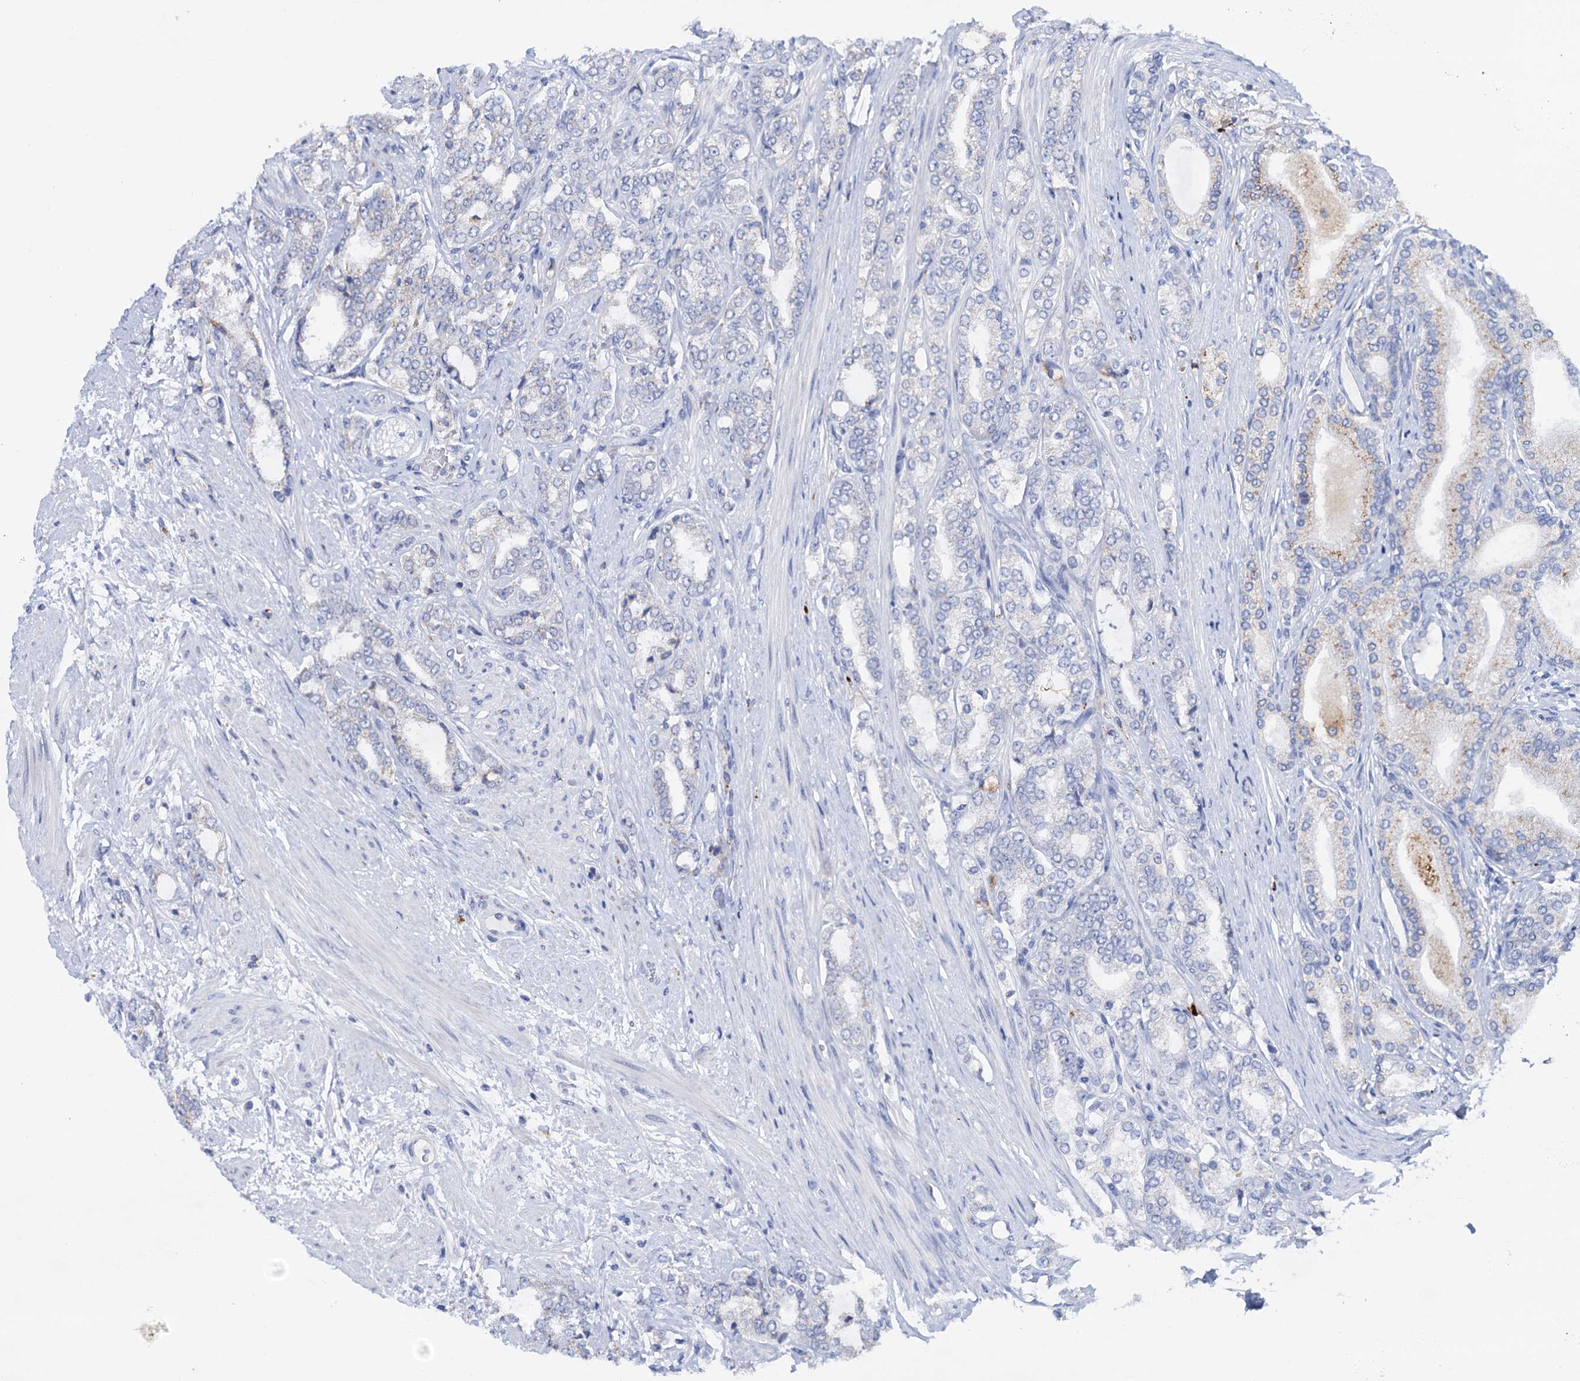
{"staining": {"intensity": "negative", "quantity": "none", "location": "none"}, "tissue": "prostate cancer", "cell_type": "Tumor cells", "image_type": "cancer", "snomed": [{"axis": "morphology", "description": "Adenocarcinoma, High grade"}, {"axis": "topography", "description": "Prostate"}], "caption": "IHC histopathology image of prostate cancer stained for a protein (brown), which exhibits no staining in tumor cells.", "gene": "ANKS3", "patient": {"sex": "male", "age": 64}}